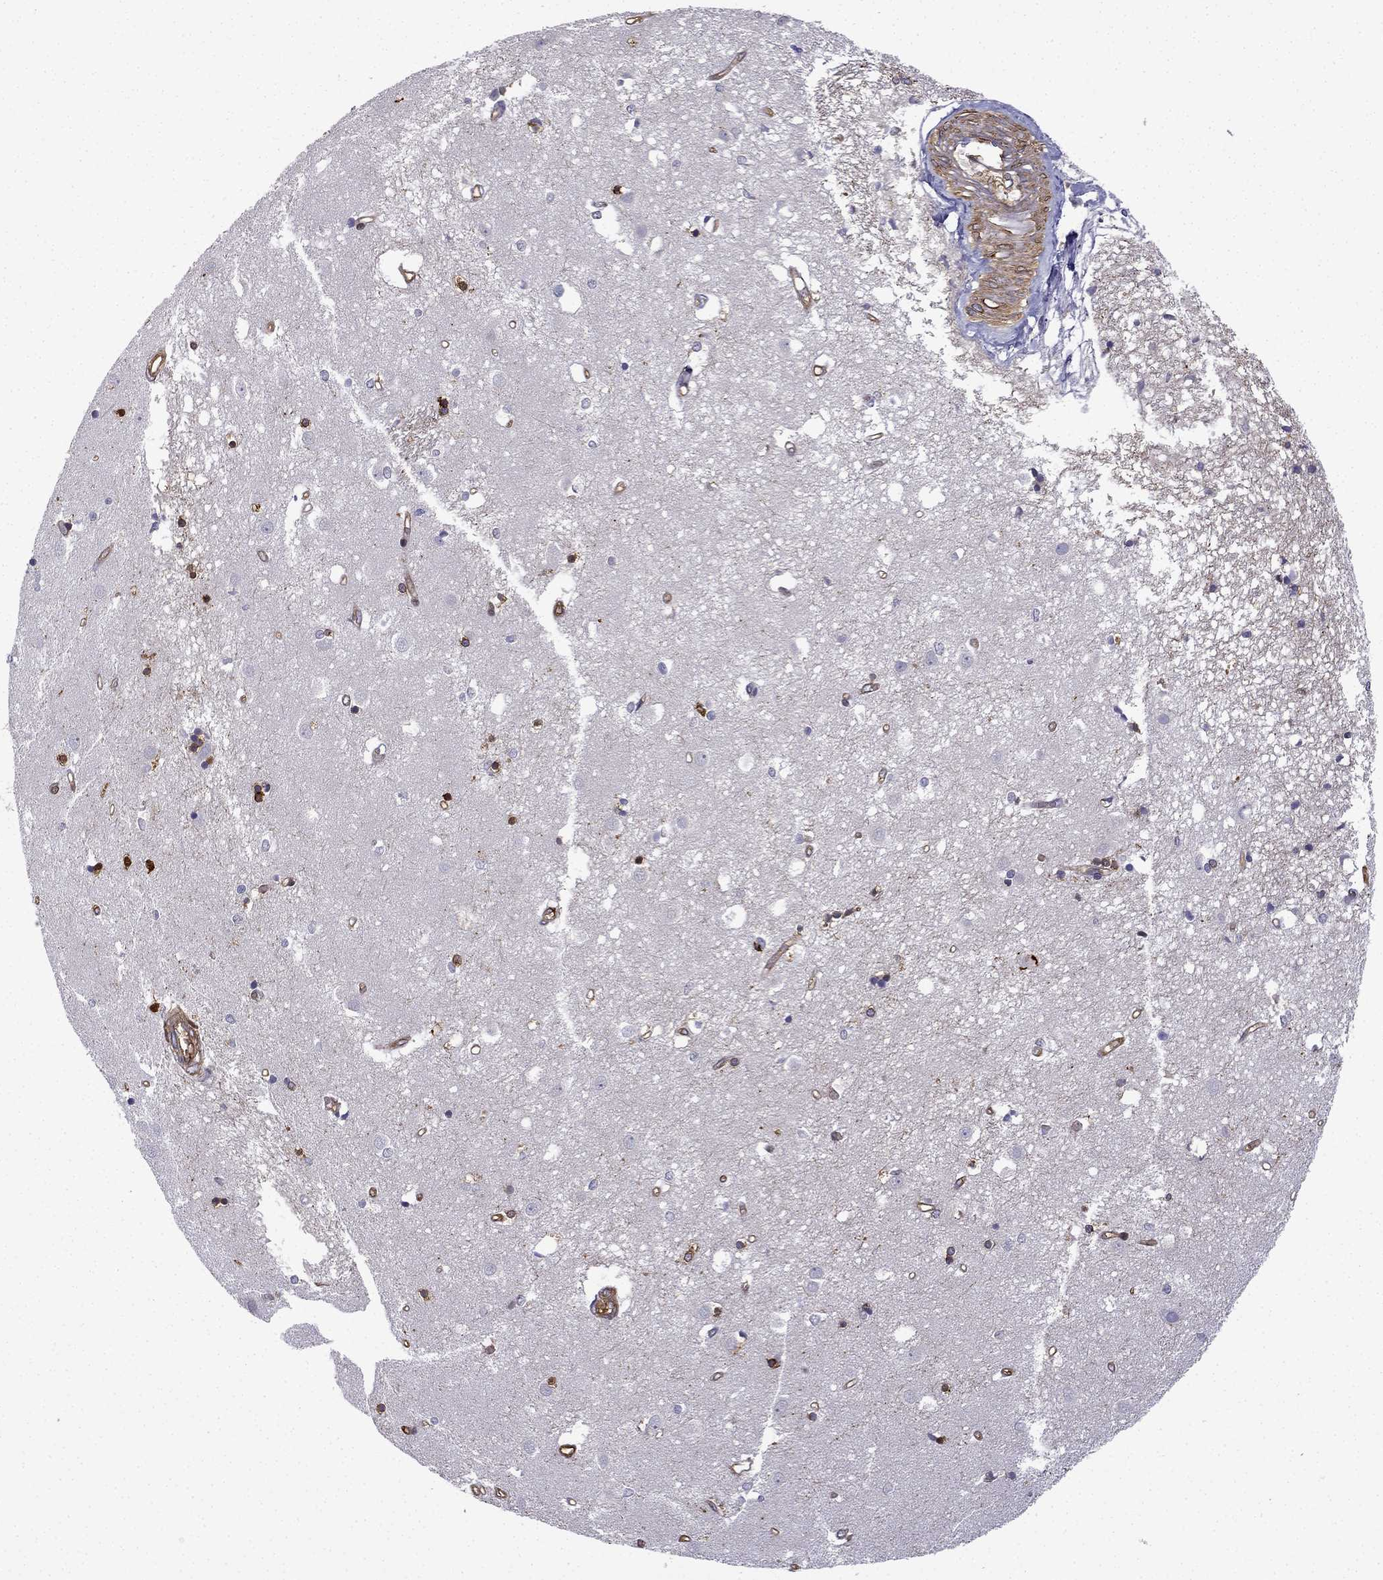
{"staining": {"intensity": "strong", "quantity": "<25%", "location": "cytoplasmic/membranous"}, "tissue": "caudate", "cell_type": "Glial cells", "image_type": "normal", "snomed": [{"axis": "morphology", "description": "Normal tissue, NOS"}, {"axis": "topography", "description": "Lateral ventricle wall"}], "caption": "This is an image of immunohistochemistry staining of normal caudate, which shows strong expression in the cytoplasmic/membranous of glial cells.", "gene": "MAP4", "patient": {"sex": "male", "age": 54}}